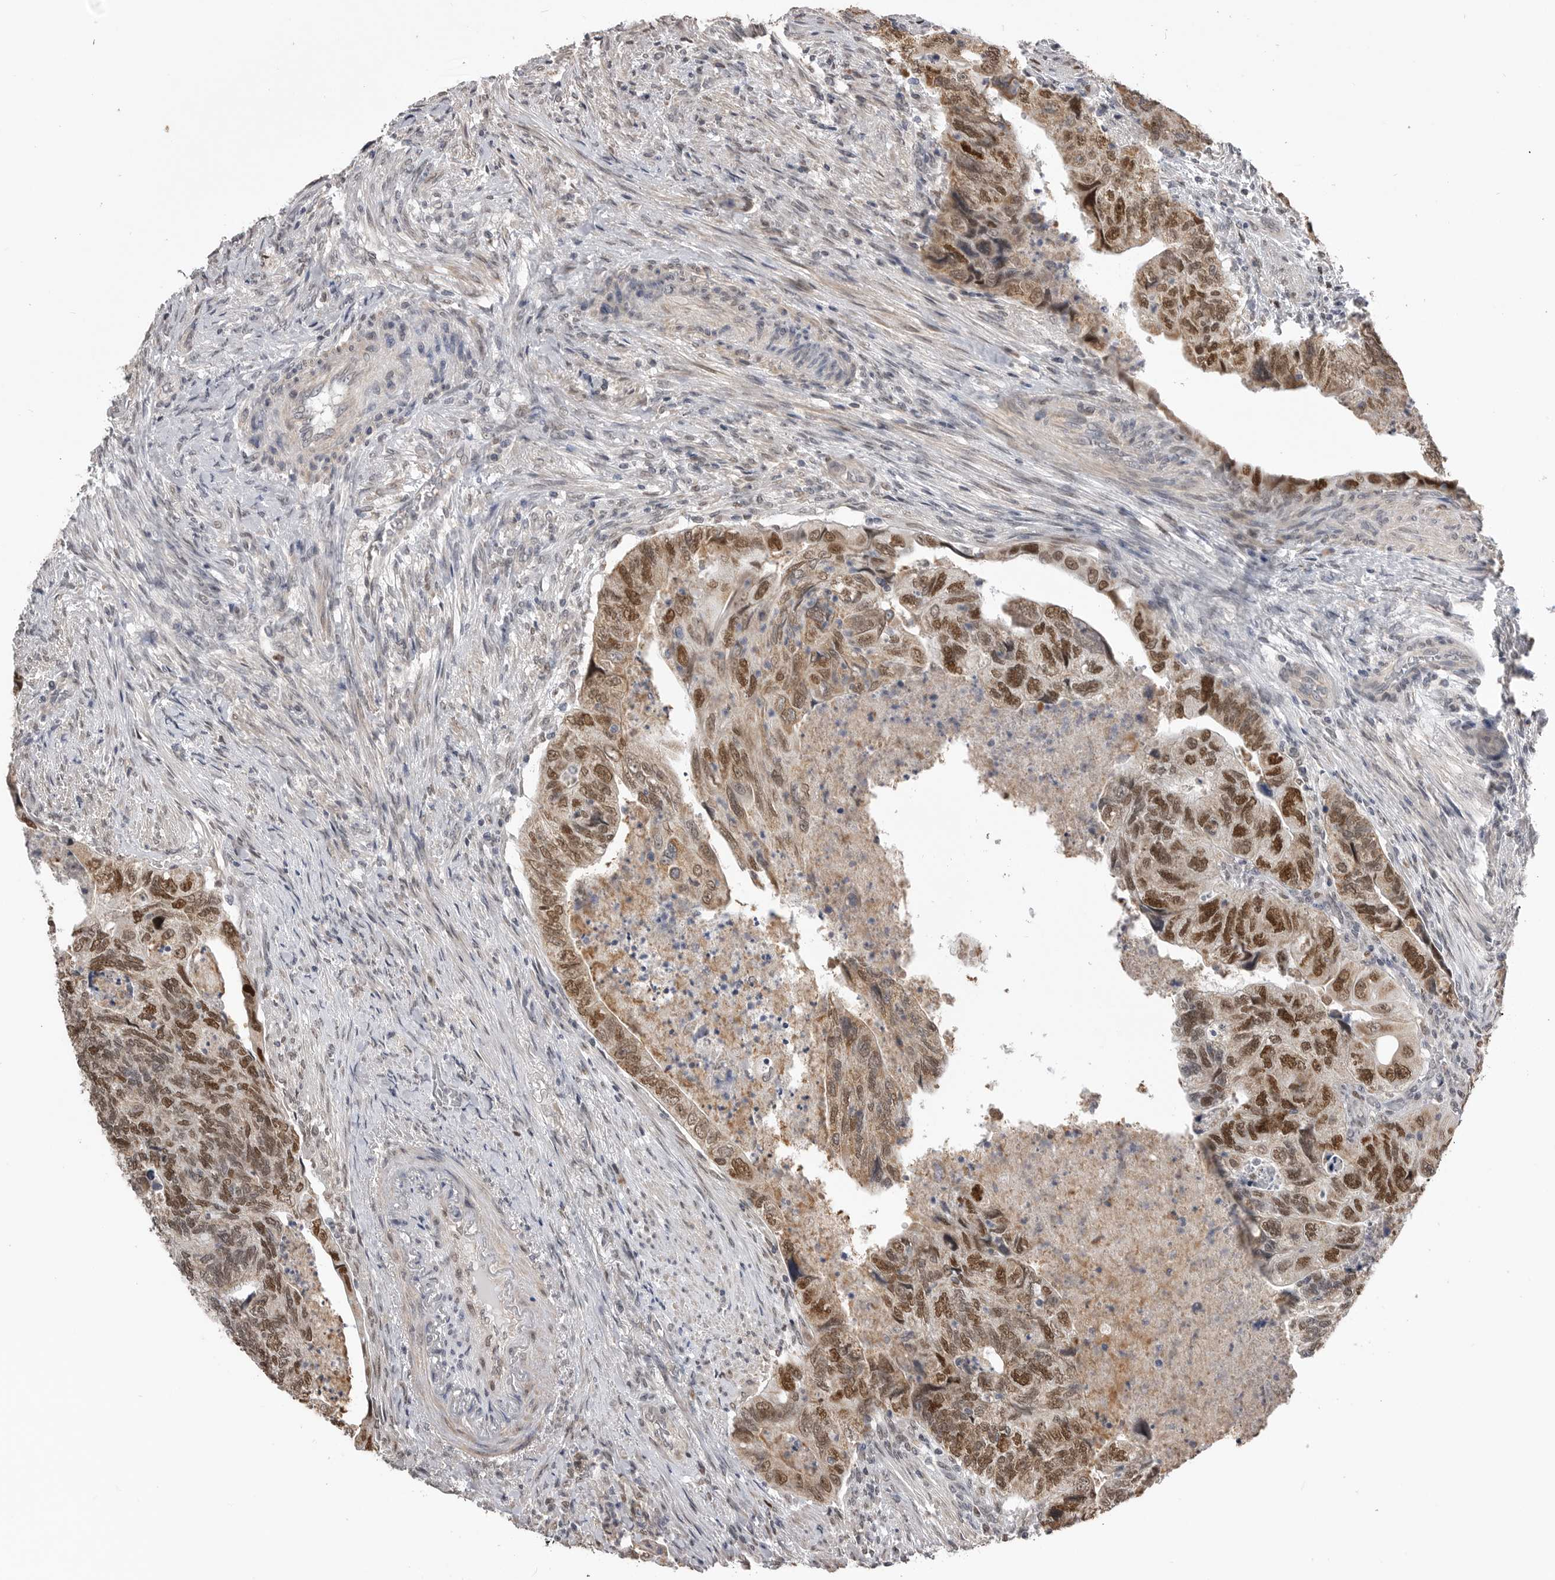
{"staining": {"intensity": "strong", "quantity": ">75%", "location": "nuclear"}, "tissue": "colorectal cancer", "cell_type": "Tumor cells", "image_type": "cancer", "snomed": [{"axis": "morphology", "description": "Adenocarcinoma, NOS"}, {"axis": "topography", "description": "Rectum"}], "caption": "Protein staining shows strong nuclear expression in approximately >75% of tumor cells in colorectal cancer (adenocarcinoma).", "gene": "SMARCC1", "patient": {"sex": "male", "age": 63}}